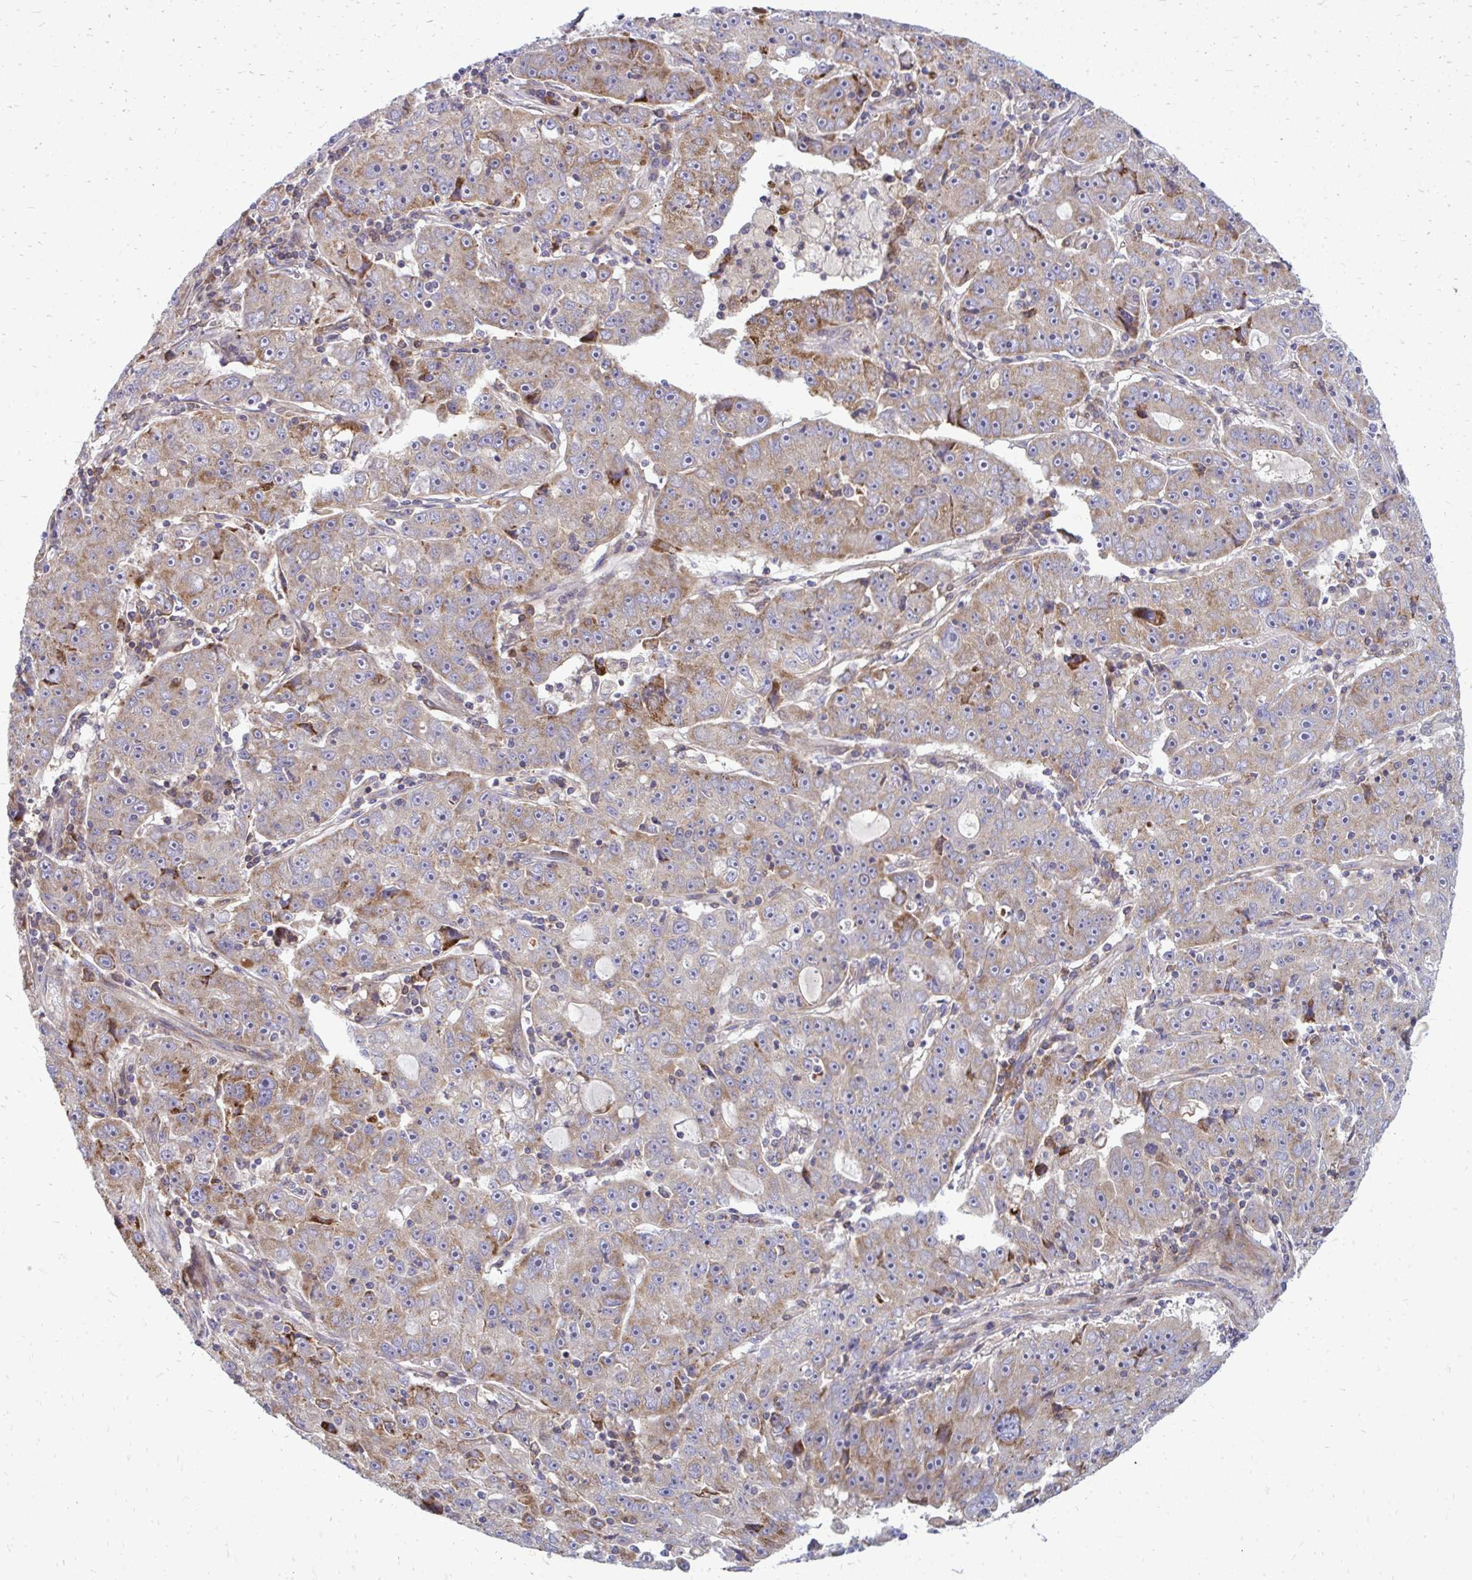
{"staining": {"intensity": "weak", "quantity": ">75%", "location": "cytoplasmic/membranous"}, "tissue": "lung cancer", "cell_type": "Tumor cells", "image_type": "cancer", "snomed": [{"axis": "morphology", "description": "Normal morphology"}, {"axis": "morphology", "description": "Adenocarcinoma, NOS"}, {"axis": "topography", "description": "Lymph node"}, {"axis": "topography", "description": "Lung"}], "caption": "Immunohistochemistry of human lung cancer (adenocarcinoma) reveals low levels of weak cytoplasmic/membranous expression in approximately >75% of tumor cells. Using DAB (brown) and hematoxylin (blue) stains, captured at high magnification using brightfield microscopy.", "gene": "ASAP1", "patient": {"sex": "female", "age": 57}}